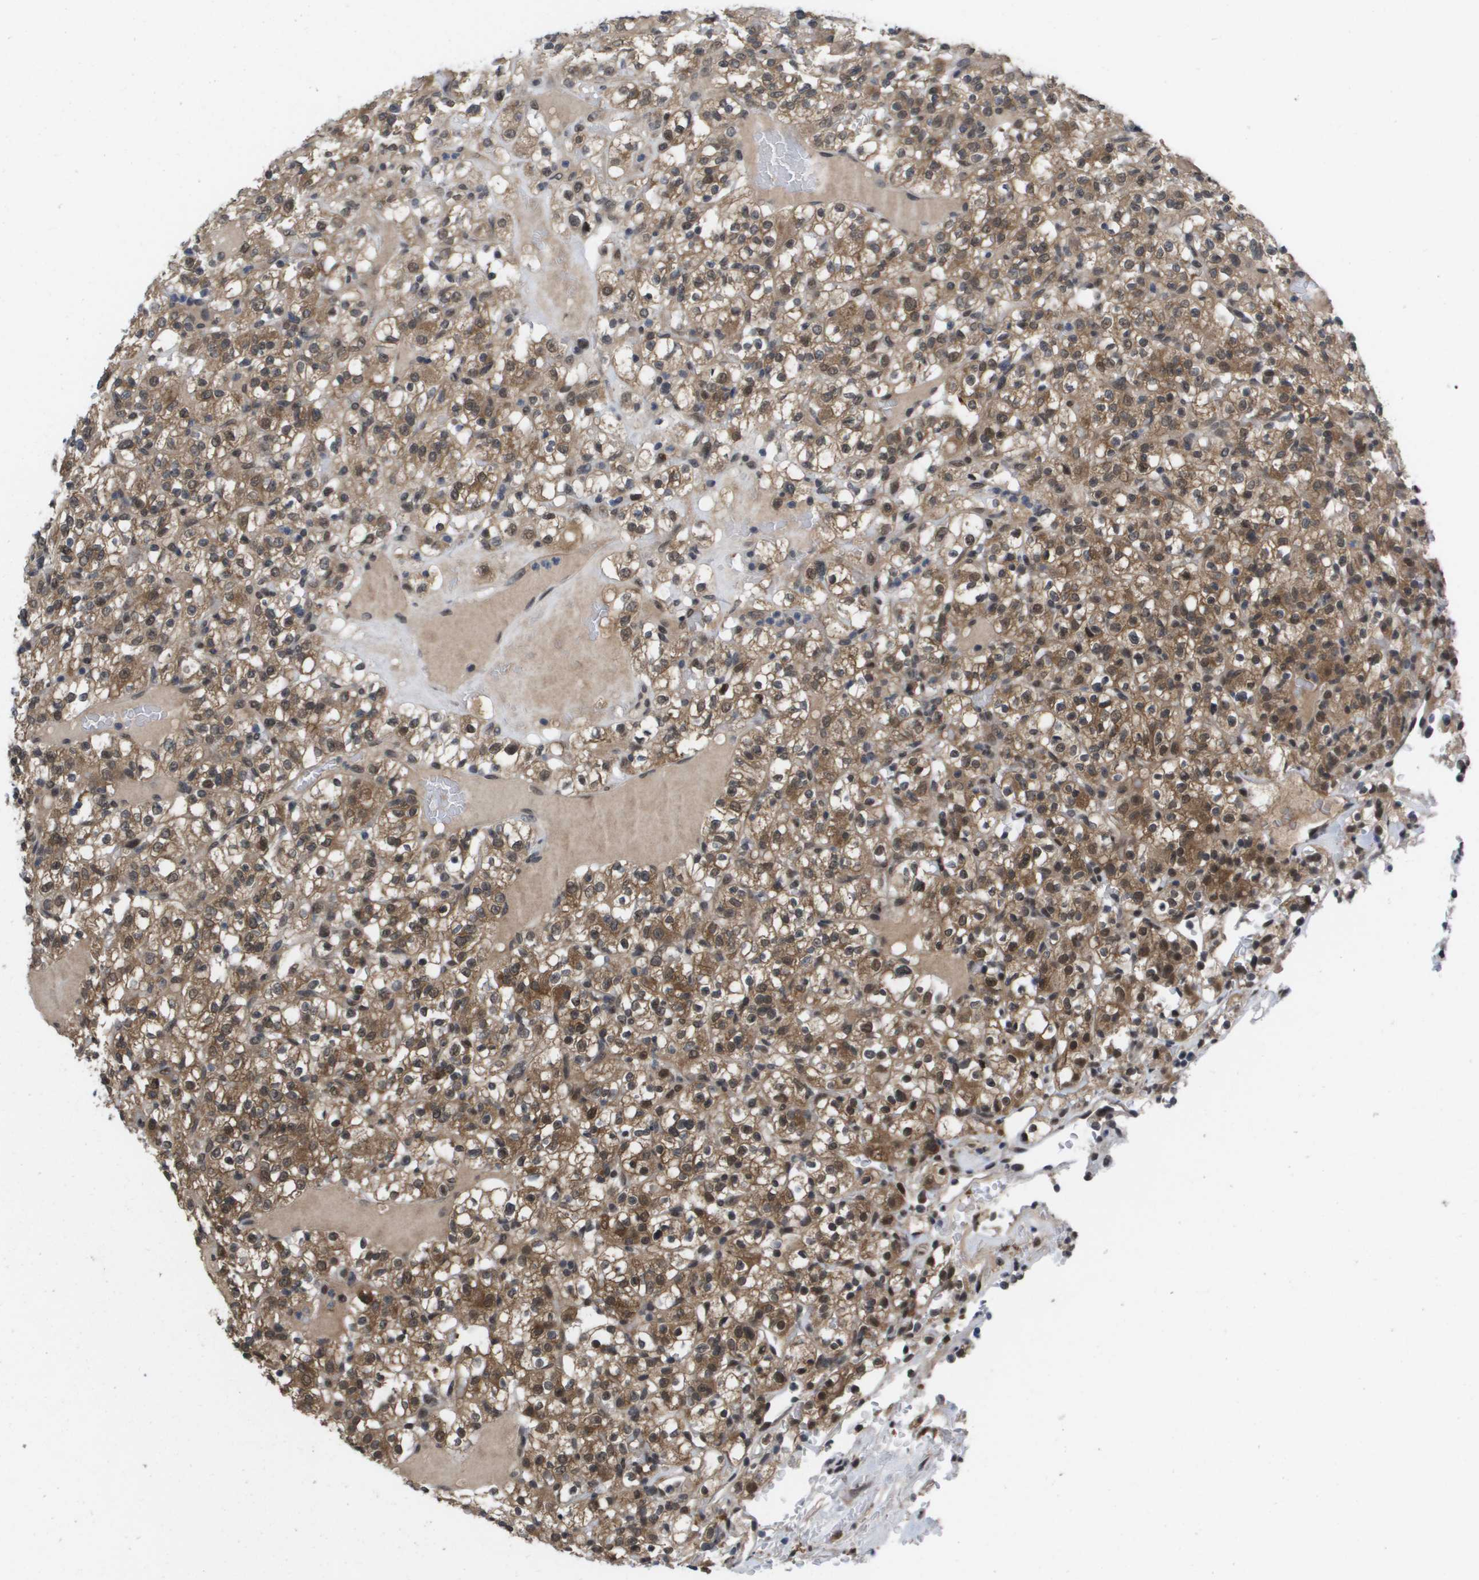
{"staining": {"intensity": "moderate", "quantity": ">75%", "location": "cytoplasmic/membranous,nuclear"}, "tissue": "renal cancer", "cell_type": "Tumor cells", "image_type": "cancer", "snomed": [{"axis": "morphology", "description": "Normal tissue, NOS"}, {"axis": "morphology", "description": "Adenocarcinoma, NOS"}, {"axis": "topography", "description": "Kidney"}], "caption": "Protein expression analysis of renal cancer shows moderate cytoplasmic/membranous and nuclear staining in approximately >75% of tumor cells.", "gene": "AMBRA1", "patient": {"sex": "female", "age": 72}}